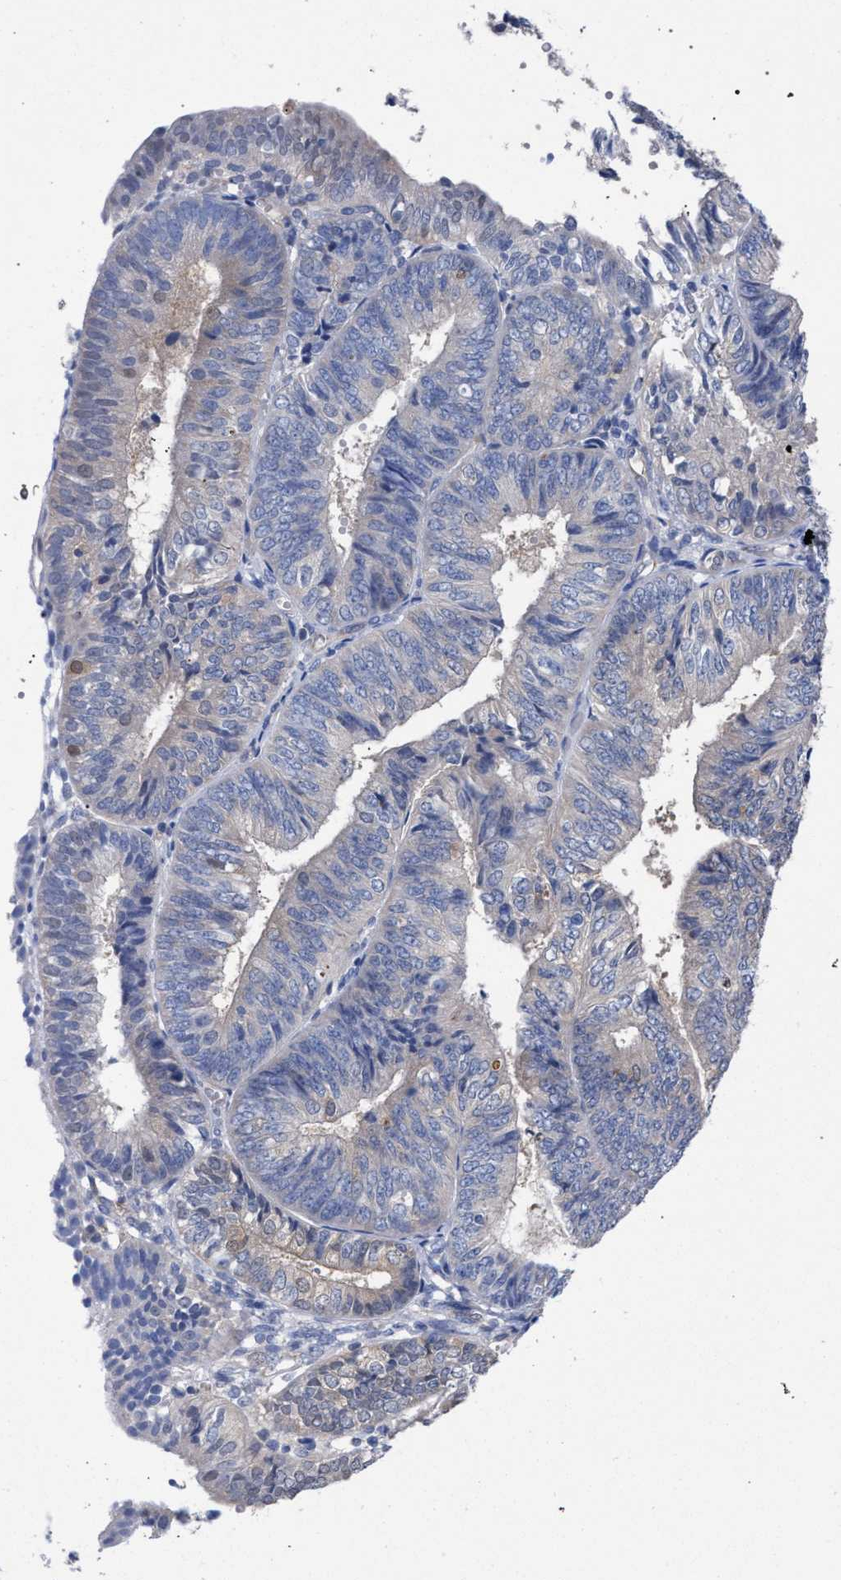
{"staining": {"intensity": "moderate", "quantity": ">75%", "location": "cytoplasmic/membranous"}, "tissue": "endometrial cancer", "cell_type": "Tumor cells", "image_type": "cancer", "snomed": [{"axis": "morphology", "description": "Adenocarcinoma, NOS"}, {"axis": "topography", "description": "Endometrium"}], "caption": "Immunohistochemical staining of endometrial adenocarcinoma shows moderate cytoplasmic/membranous protein positivity in about >75% of tumor cells.", "gene": "GMPR", "patient": {"sex": "female", "age": 58}}